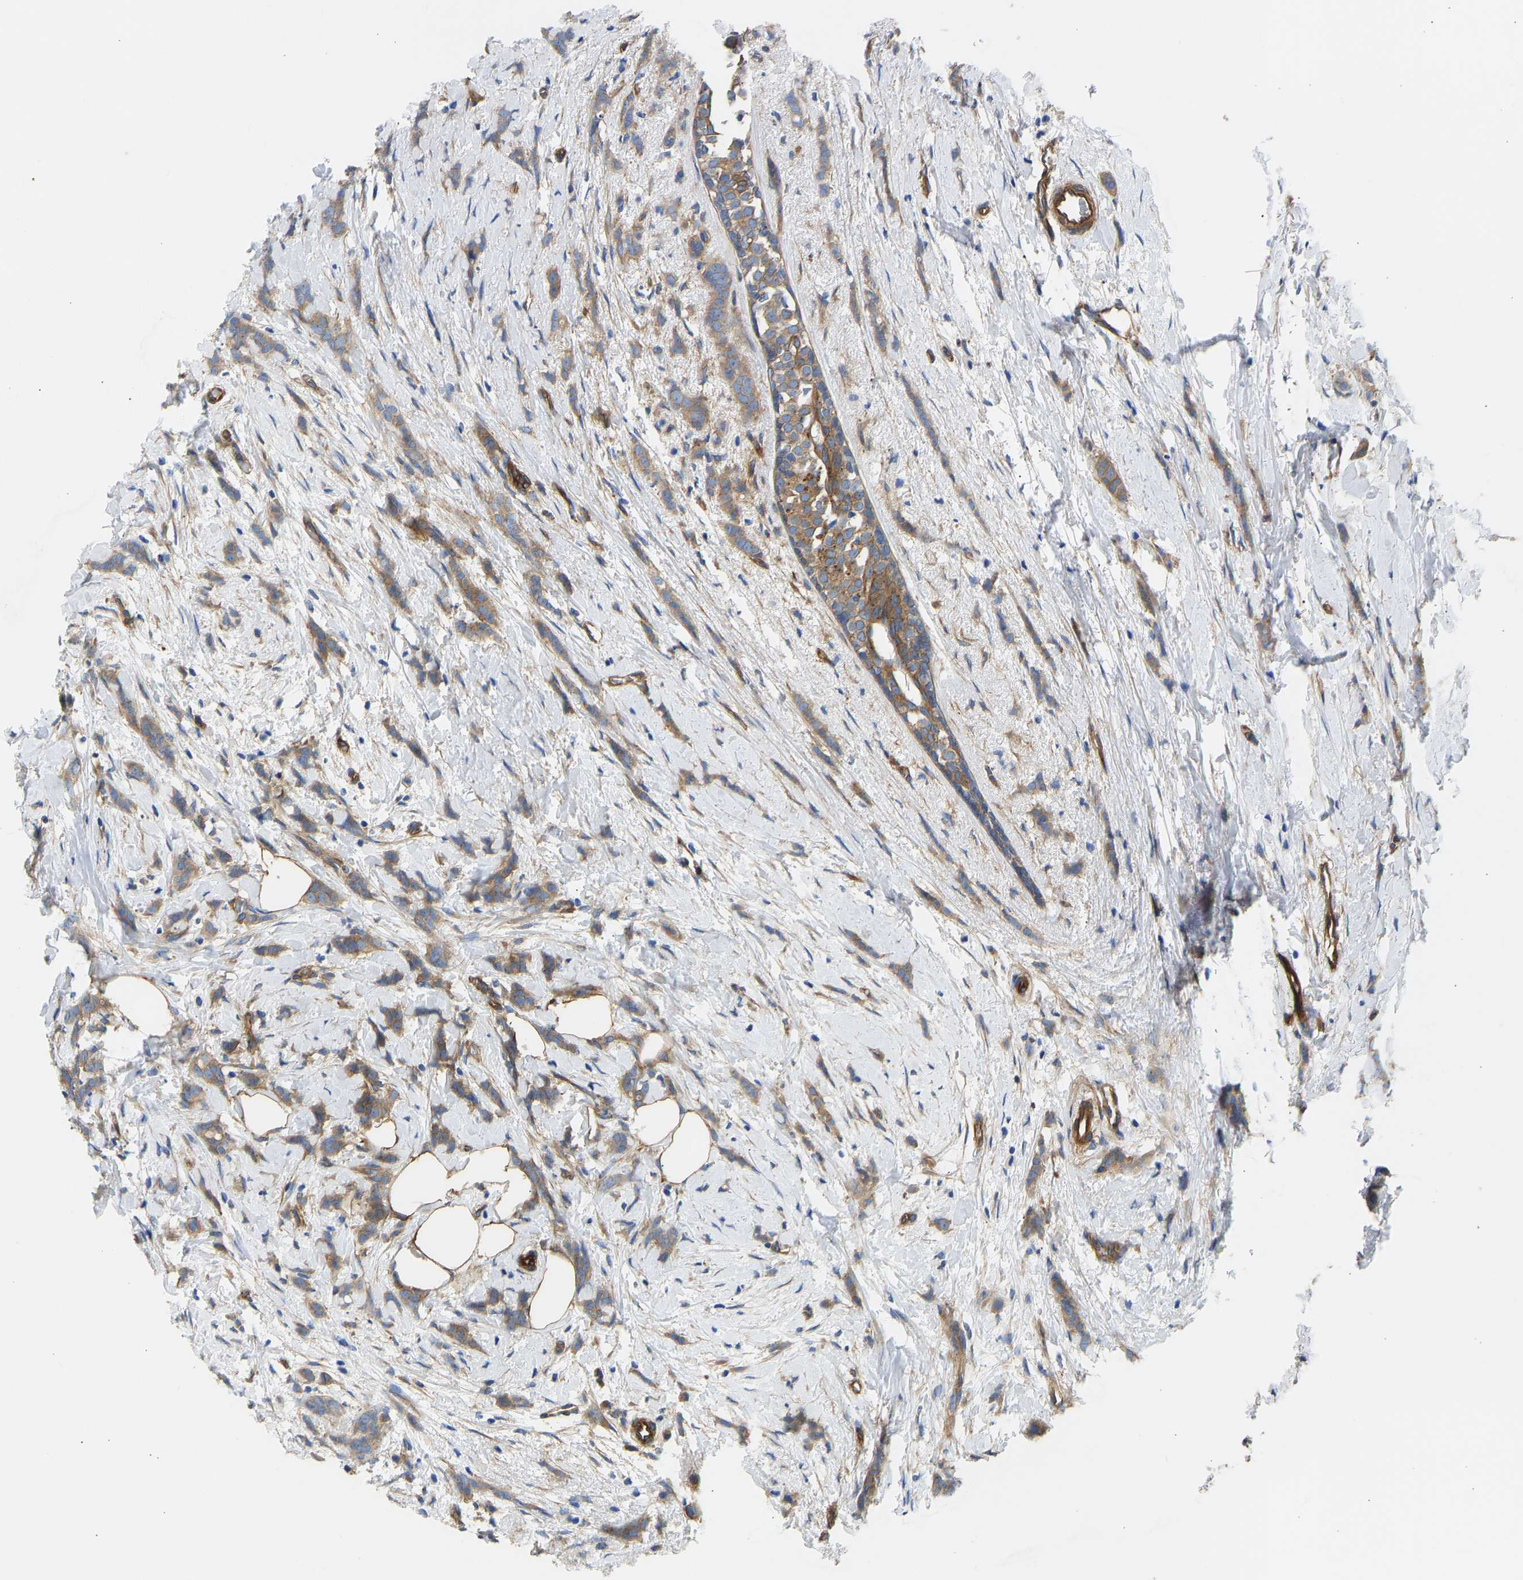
{"staining": {"intensity": "moderate", "quantity": ">75%", "location": "cytoplasmic/membranous"}, "tissue": "breast cancer", "cell_type": "Tumor cells", "image_type": "cancer", "snomed": [{"axis": "morphology", "description": "Lobular carcinoma, in situ"}, {"axis": "morphology", "description": "Lobular carcinoma"}, {"axis": "topography", "description": "Breast"}], "caption": "Human breast cancer stained with a brown dye demonstrates moderate cytoplasmic/membranous positive expression in approximately >75% of tumor cells.", "gene": "MYO1C", "patient": {"sex": "female", "age": 41}}